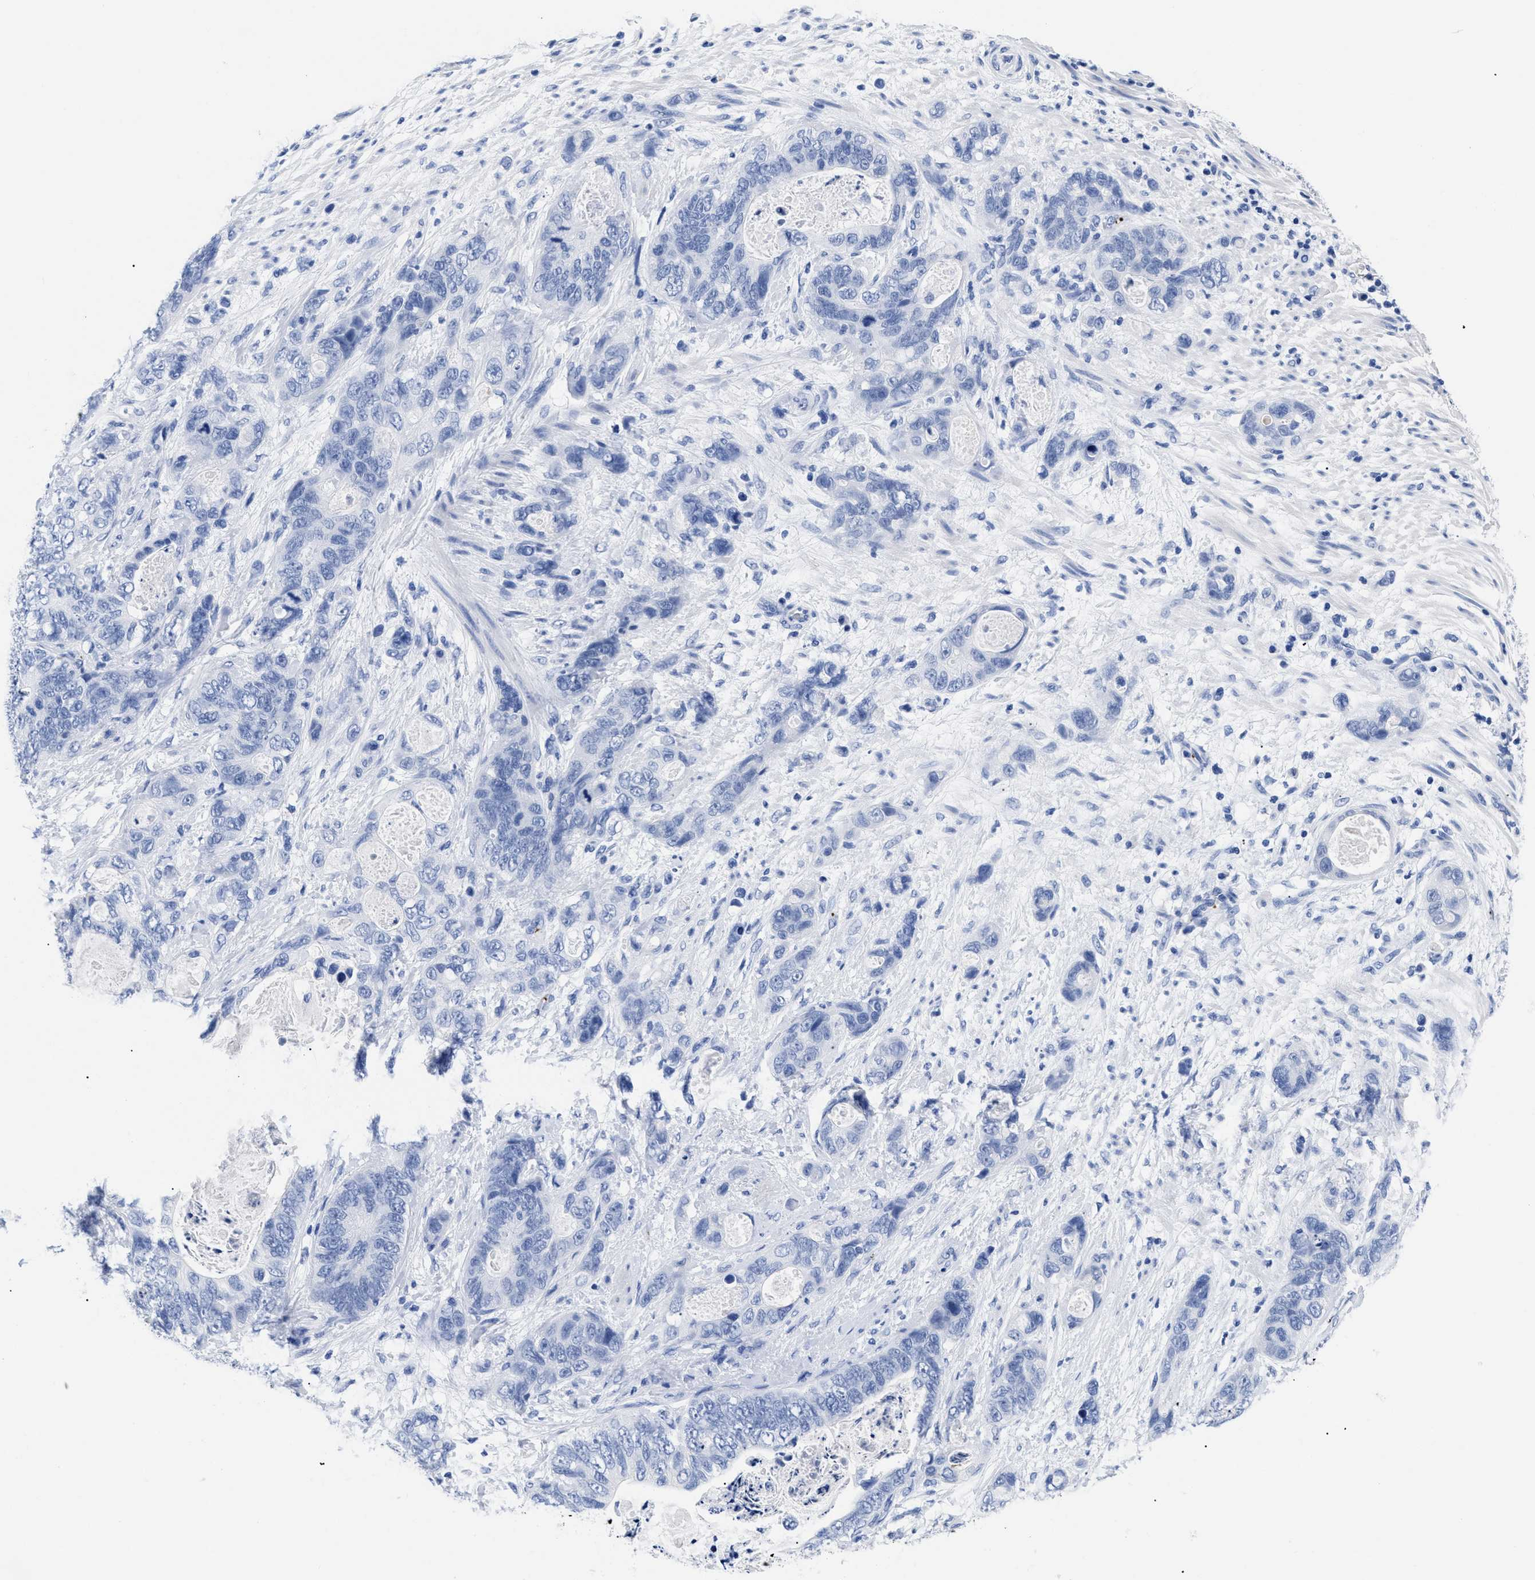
{"staining": {"intensity": "negative", "quantity": "none", "location": "none"}, "tissue": "stomach cancer", "cell_type": "Tumor cells", "image_type": "cancer", "snomed": [{"axis": "morphology", "description": "Normal tissue, NOS"}, {"axis": "morphology", "description": "Adenocarcinoma, NOS"}, {"axis": "topography", "description": "Stomach"}], "caption": "Tumor cells show no significant positivity in stomach cancer.", "gene": "TREML1", "patient": {"sex": "female", "age": 89}}